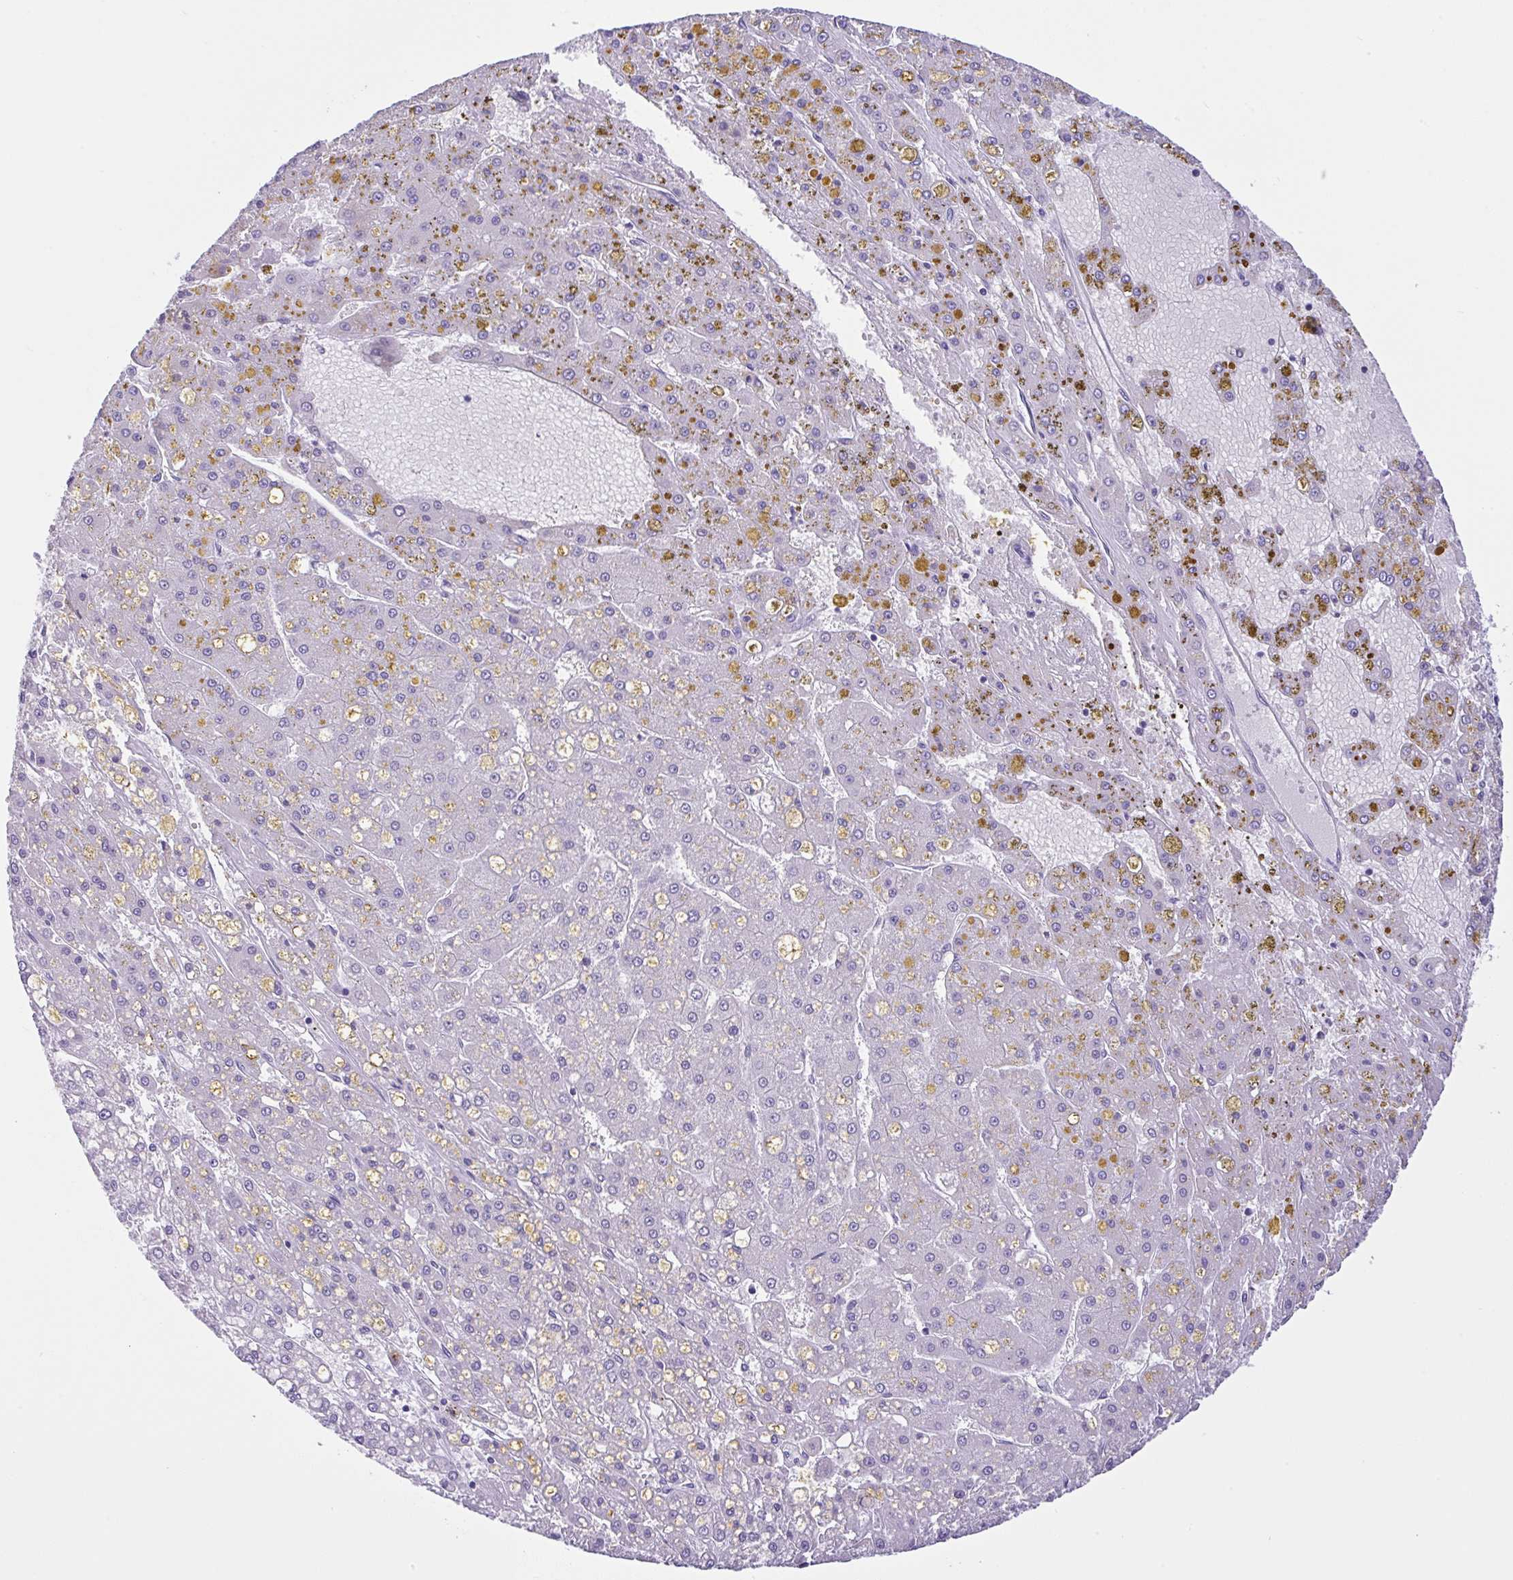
{"staining": {"intensity": "negative", "quantity": "none", "location": "none"}, "tissue": "liver cancer", "cell_type": "Tumor cells", "image_type": "cancer", "snomed": [{"axis": "morphology", "description": "Carcinoma, Hepatocellular, NOS"}, {"axis": "topography", "description": "Liver"}], "caption": "Tumor cells show no significant protein positivity in liver cancer (hepatocellular carcinoma).", "gene": "NCF1", "patient": {"sex": "male", "age": 67}}